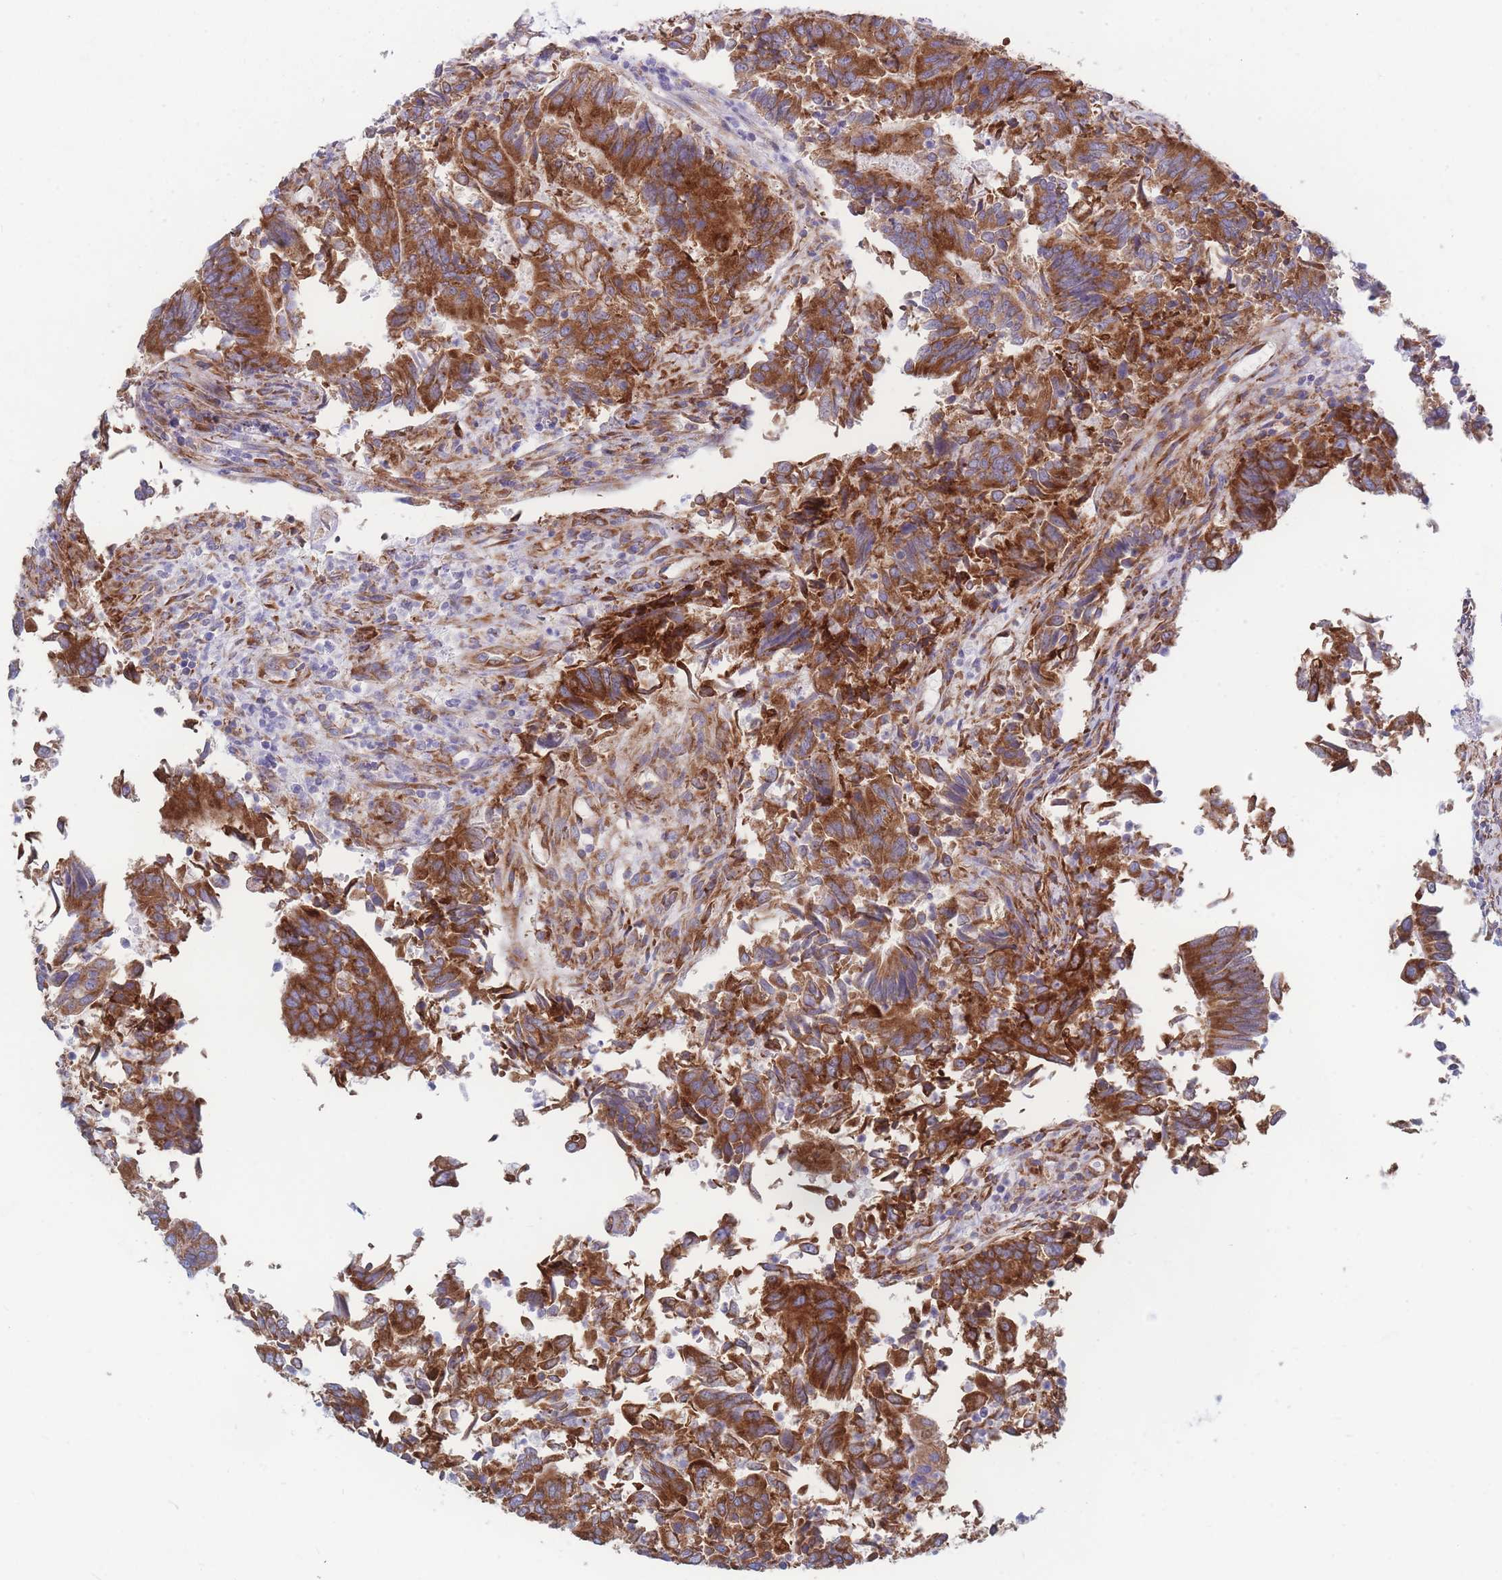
{"staining": {"intensity": "strong", "quantity": ">75%", "location": "cytoplasmic/membranous"}, "tissue": "colorectal cancer", "cell_type": "Tumor cells", "image_type": "cancer", "snomed": [{"axis": "morphology", "description": "Adenocarcinoma, NOS"}, {"axis": "topography", "description": "Colon"}], "caption": "Immunohistochemical staining of adenocarcinoma (colorectal) demonstrates high levels of strong cytoplasmic/membranous staining in about >75% of tumor cells.", "gene": "RPL8", "patient": {"sex": "female", "age": 67}}